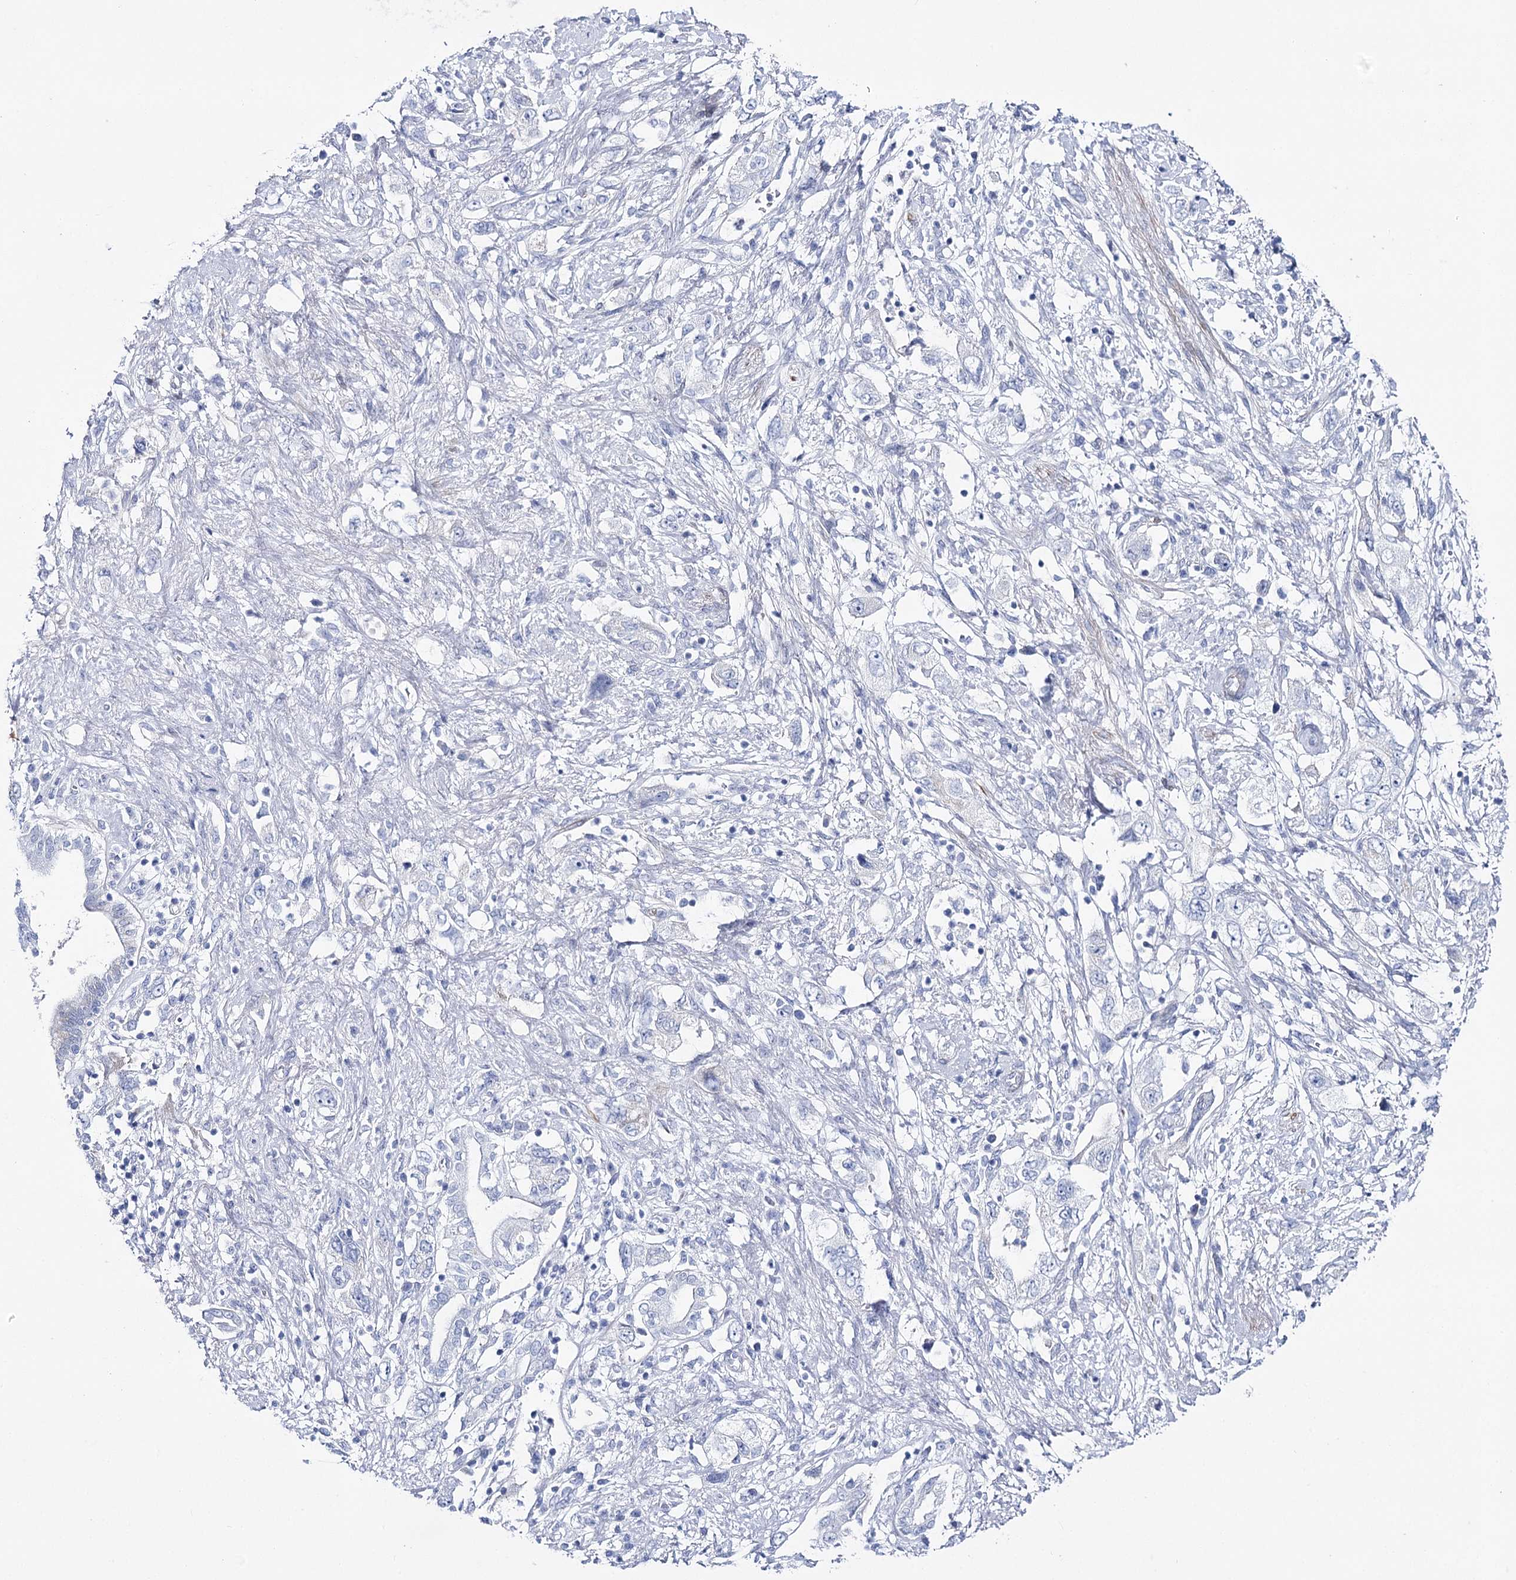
{"staining": {"intensity": "negative", "quantity": "none", "location": "none"}, "tissue": "pancreatic cancer", "cell_type": "Tumor cells", "image_type": "cancer", "snomed": [{"axis": "morphology", "description": "Adenocarcinoma, NOS"}, {"axis": "topography", "description": "Pancreas"}], "caption": "An IHC image of adenocarcinoma (pancreatic) is shown. There is no staining in tumor cells of adenocarcinoma (pancreatic).", "gene": "ANKRD23", "patient": {"sex": "female", "age": 73}}